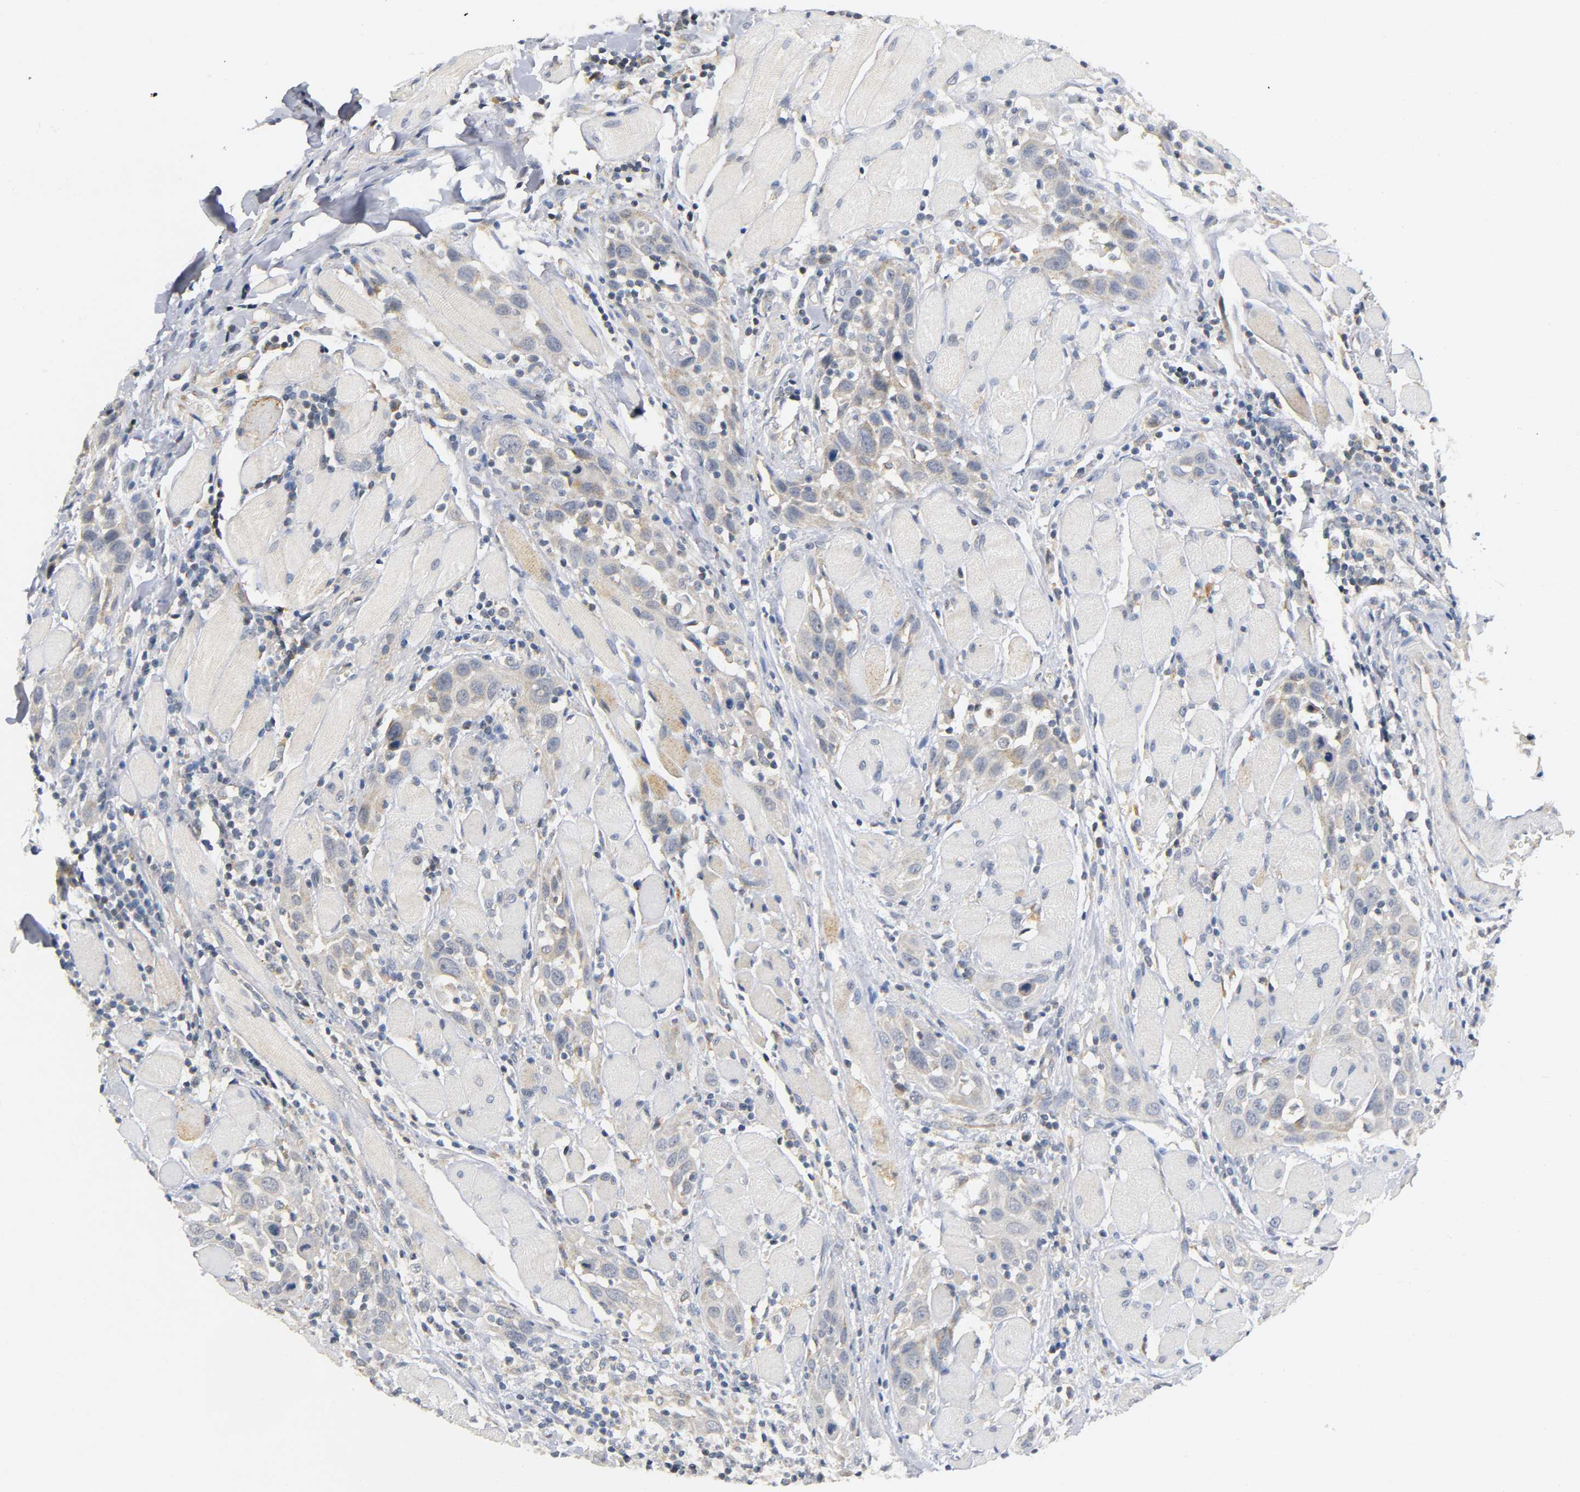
{"staining": {"intensity": "weak", "quantity": "25%-75%", "location": "cytoplasmic/membranous"}, "tissue": "head and neck cancer", "cell_type": "Tumor cells", "image_type": "cancer", "snomed": [{"axis": "morphology", "description": "Squamous cell carcinoma, NOS"}, {"axis": "topography", "description": "Oral tissue"}, {"axis": "topography", "description": "Head-Neck"}], "caption": "Immunohistochemistry (IHC) of human head and neck squamous cell carcinoma displays low levels of weak cytoplasmic/membranous staining in approximately 25%-75% of tumor cells. The staining was performed using DAB (3,3'-diaminobenzidine), with brown indicating positive protein expression. Nuclei are stained blue with hematoxylin.", "gene": "NRP1", "patient": {"sex": "female", "age": 50}}